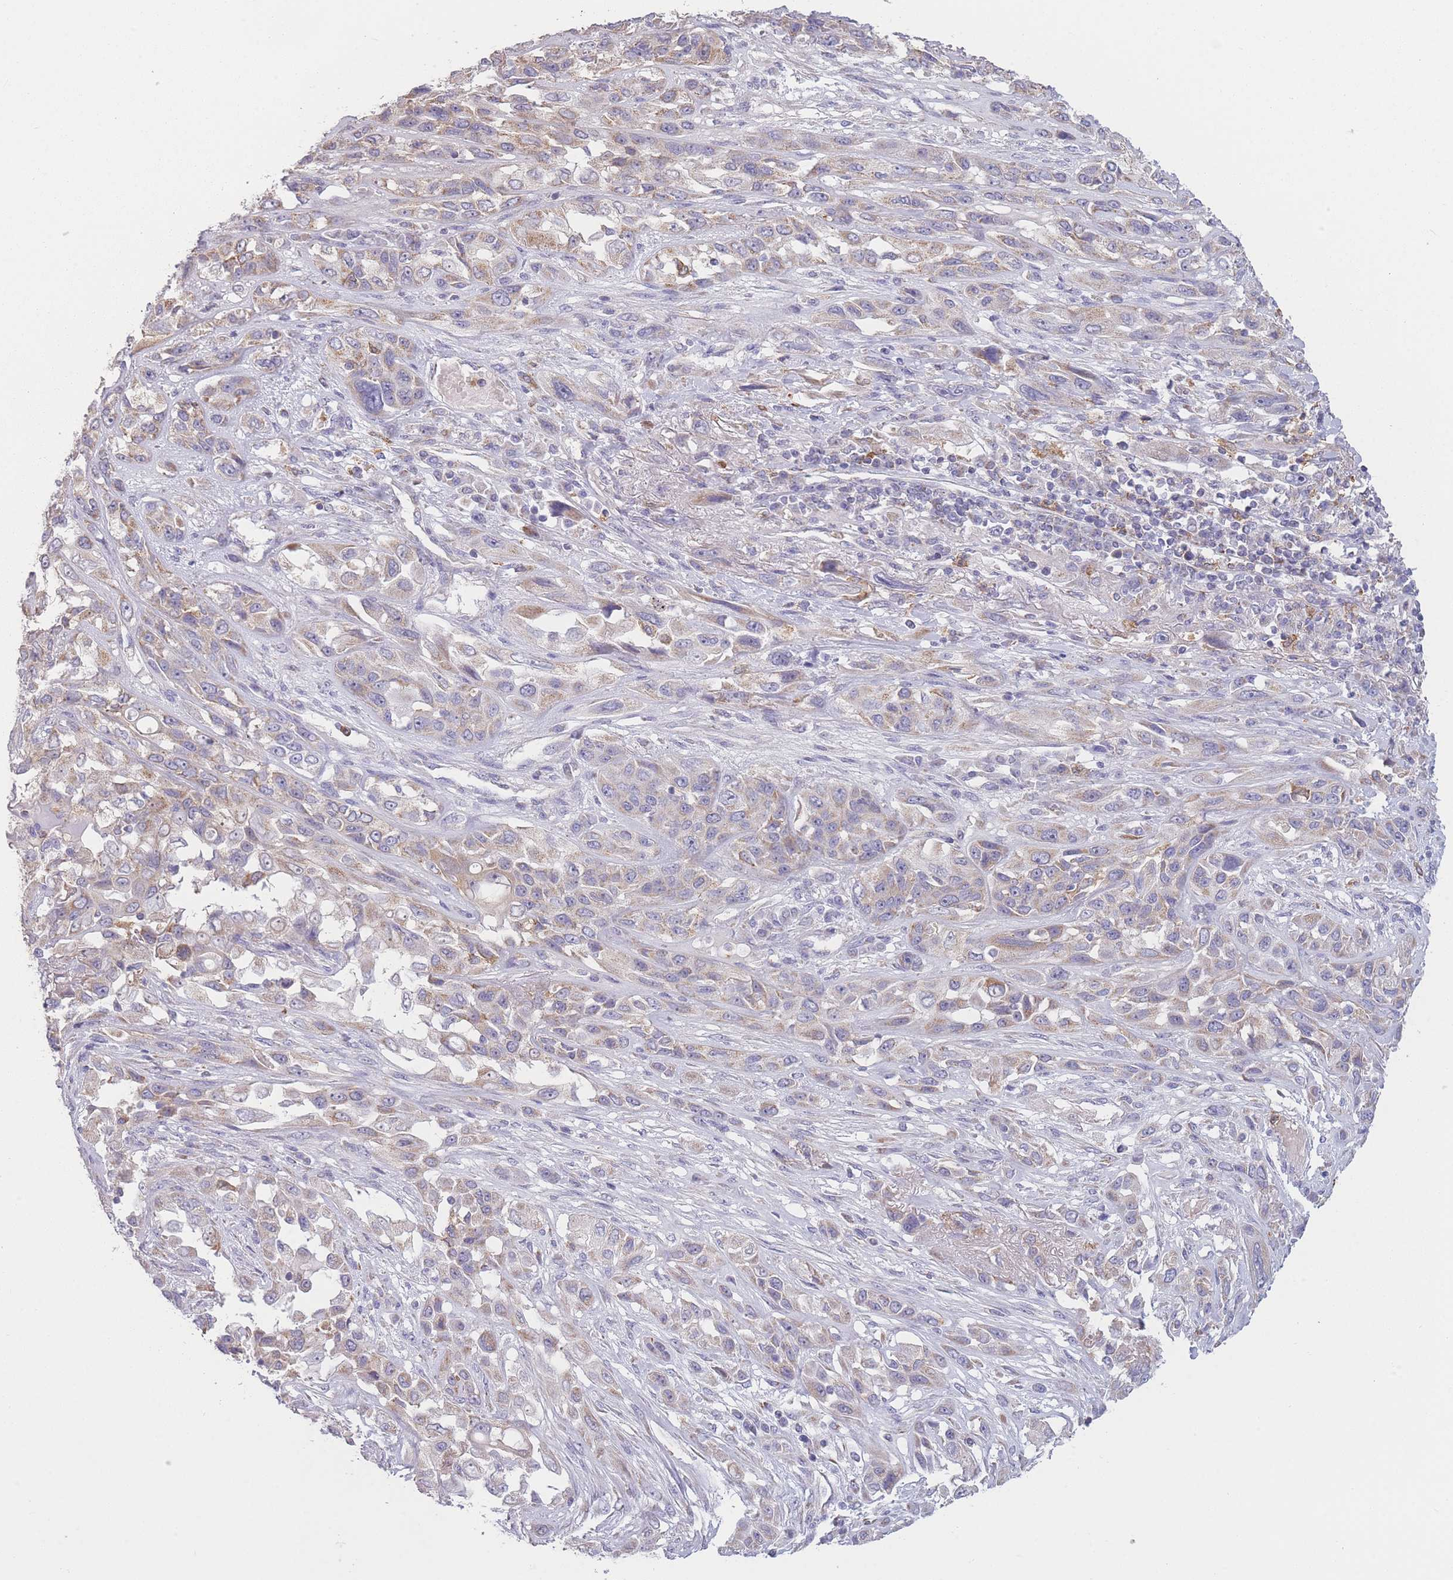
{"staining": {"intensity": "weak", "quantity": "25%-75%", "location": "cytoplasmic/membranous"}, "tissue": "lung cancer", "cell_type": "Tumor cells", "image_type": "cancer", "snomed": [{"axis": "morphology", "description": "Squamous cell carcinoma, NOS"}, {"axis": "topography", "description": "Lung"}], "caption": "A brown stain labels weak cytoplasmic/membranous expression of a protein in lung squamous cell carcinoma tumor cells.", "gene": "PRAM1", "patient": {"sex": "female", "age": 70}}